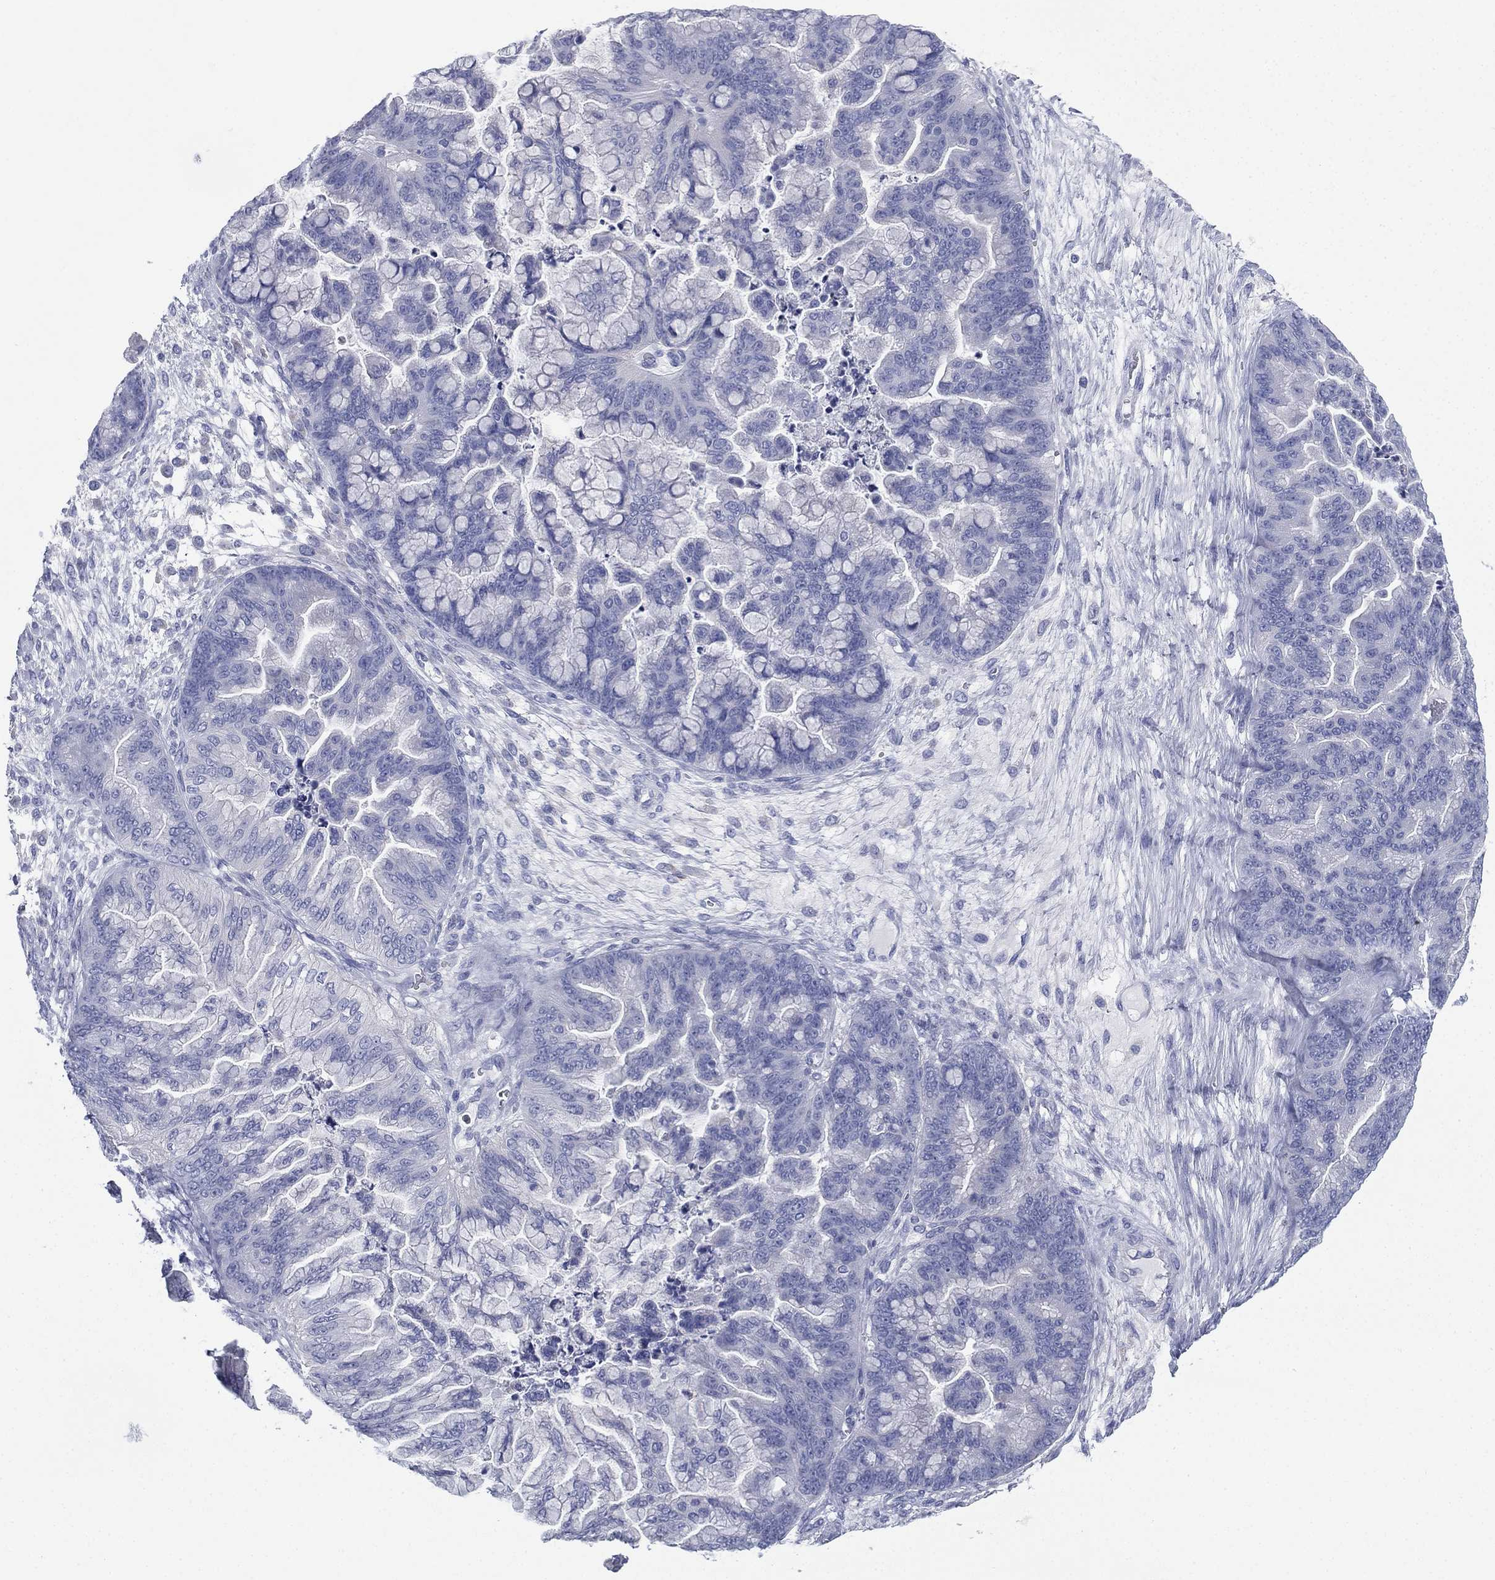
{"staining": {"intensity": "negative", "quantity": "none", "location": "none"}, "tissue": "ovarian cancer", "cell_type": "Tumor cells", "image_type": "cancer", "snomed": [{"axis": "morphology", "description": "Cystadenocarcinoma, mucinous, NOS"}, {"axis": "topography", "description": "Ovary"}], "caption": "High power microscopy micrograph of an immunohistochemistry (IHC) photomicrograph of ovarian cancer, revealing no significant expression in tumor cells.", "gene": "FCER2", "patient": {"sex": "female", "age": 67}}